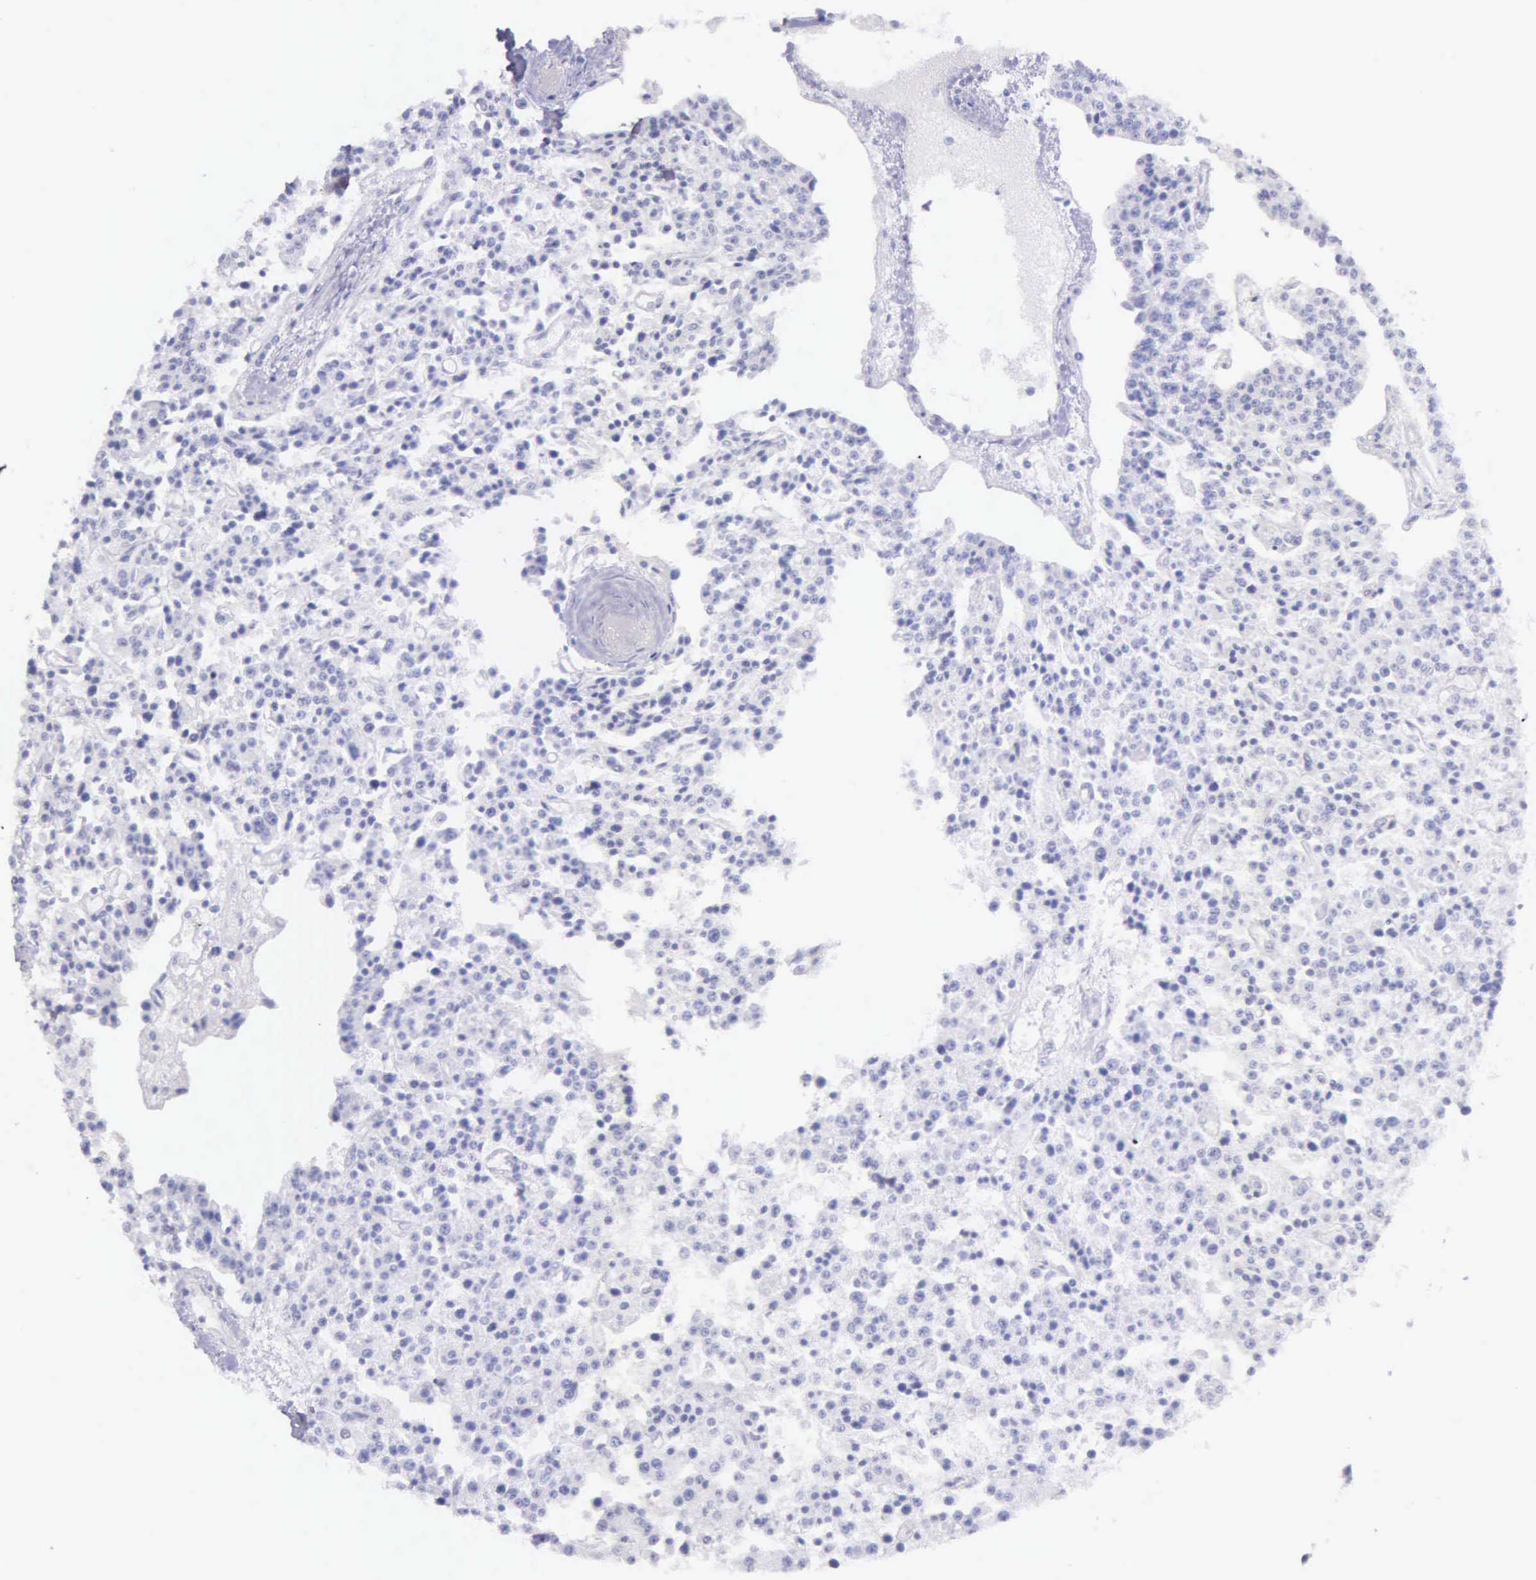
{"staining": {"intensity": "negative", "quantity": "none", "location": "none"}, "tissue": "carcinoid", "cell_type": "Tumor cells", "image_type": "cancer", "snomed": [{"axis": "morphology", "description": "Carcinoid, malignant, NOS"}, {"axis": "topography", "description": "Stomach"}], "caption": "Immunohistochemistry image of neoplastic tissue: human carcinoid stained with DAB (3,3'-diaminobenzidine) exhibits no significant protein staining in tumor cells.", "gene": "GSTT2", "patient": {"sex": "female", "age": 76}}